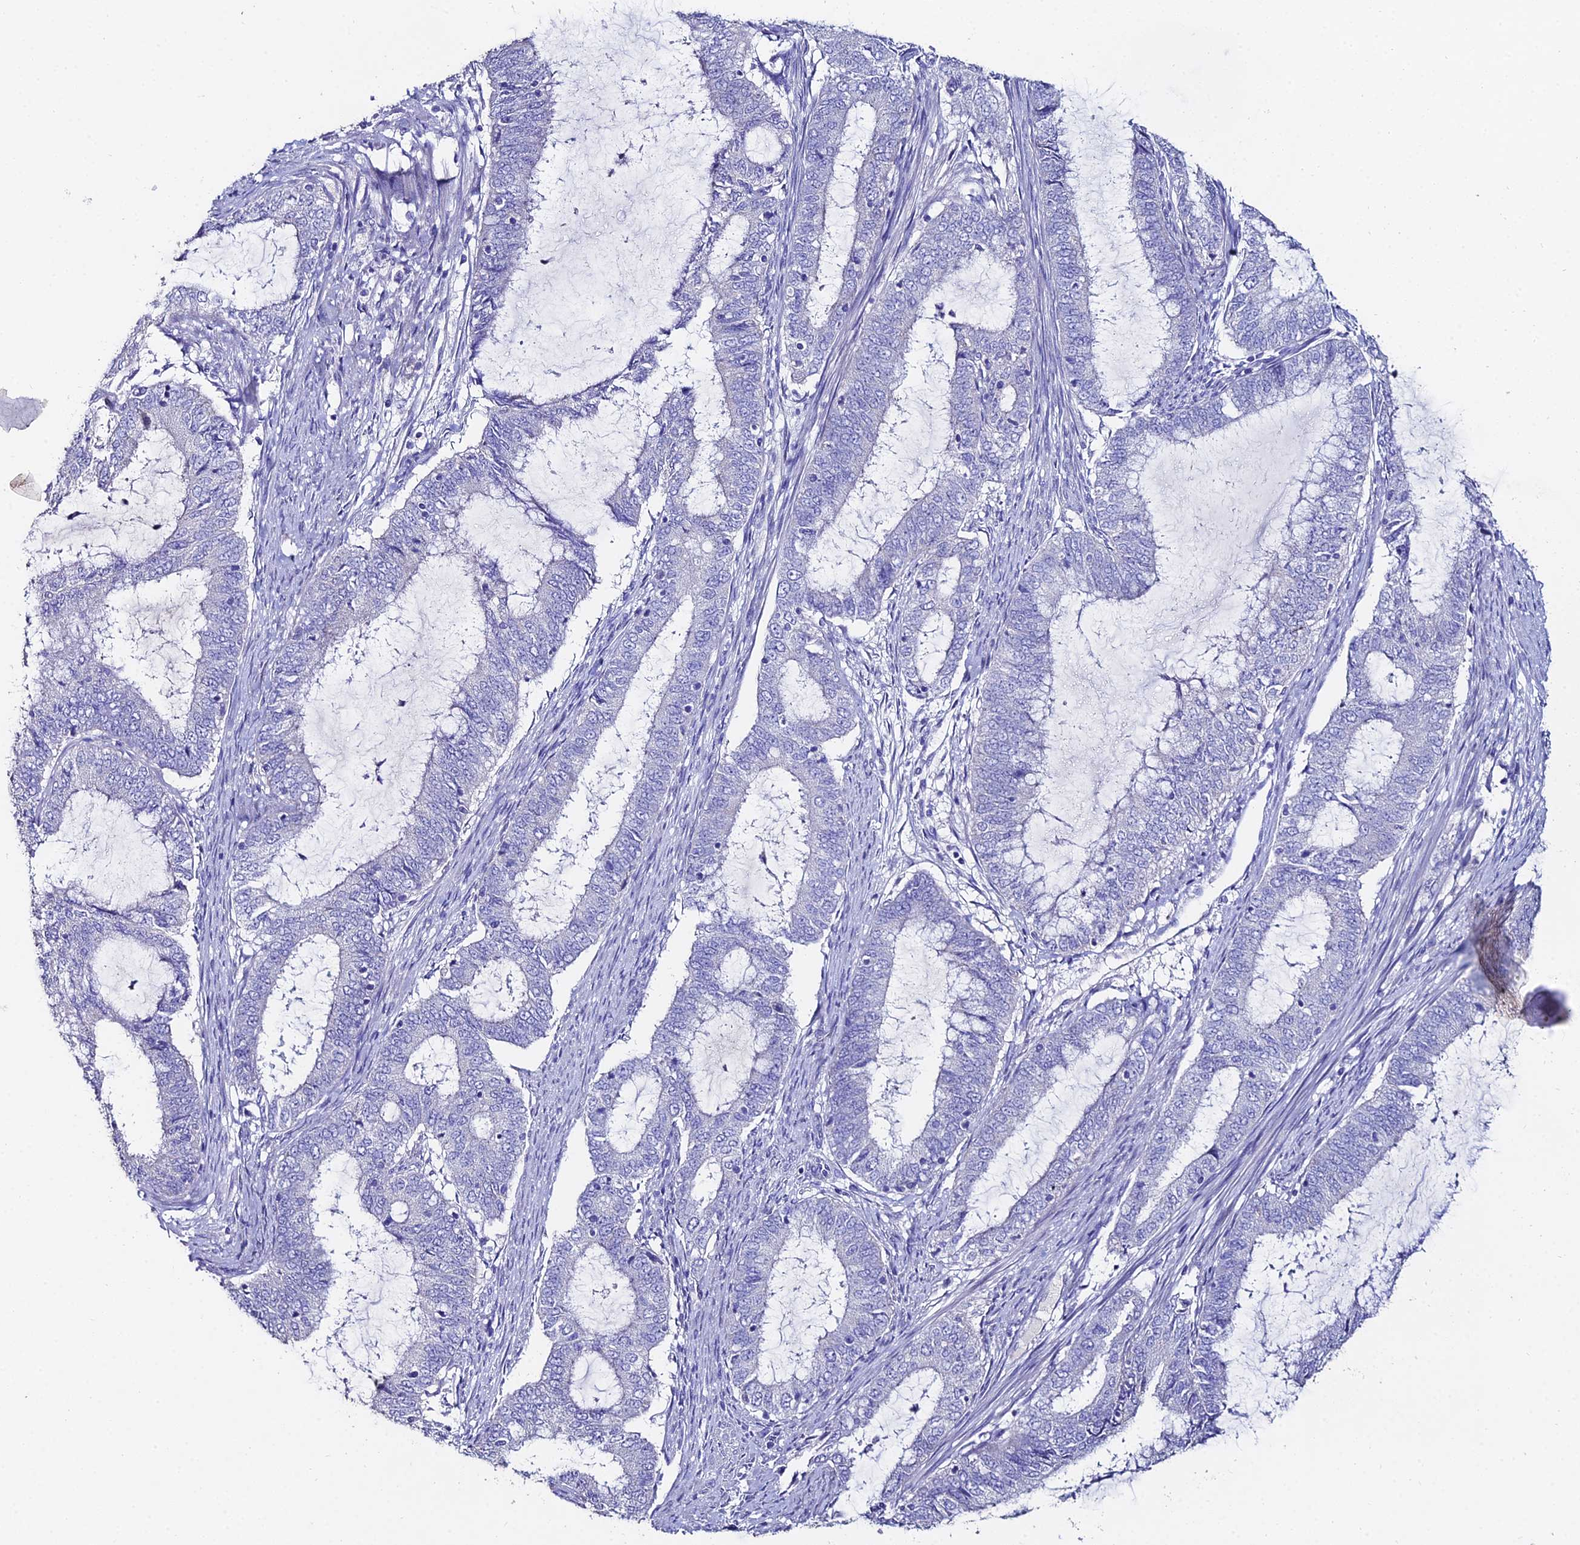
{"staining": {"intensity": "negative", "quantity": "none", "location": "none"}, "tissue": "endometrial cancer", "cell_type": "Tumor cells", "image_type": "cancer", "snomed": [{"axis": "morphology", "description": "Adenocarcinoma, NOS"}, {"axis": "topography", "description": "Endometrium"}], "caption": "Endometrial adenocarcinoma stained for a protein using immunohistochemistry exhibits no expression tumor cells.", "gene": "ESRRG", "patient": {"sex": "female", "age": 51}}